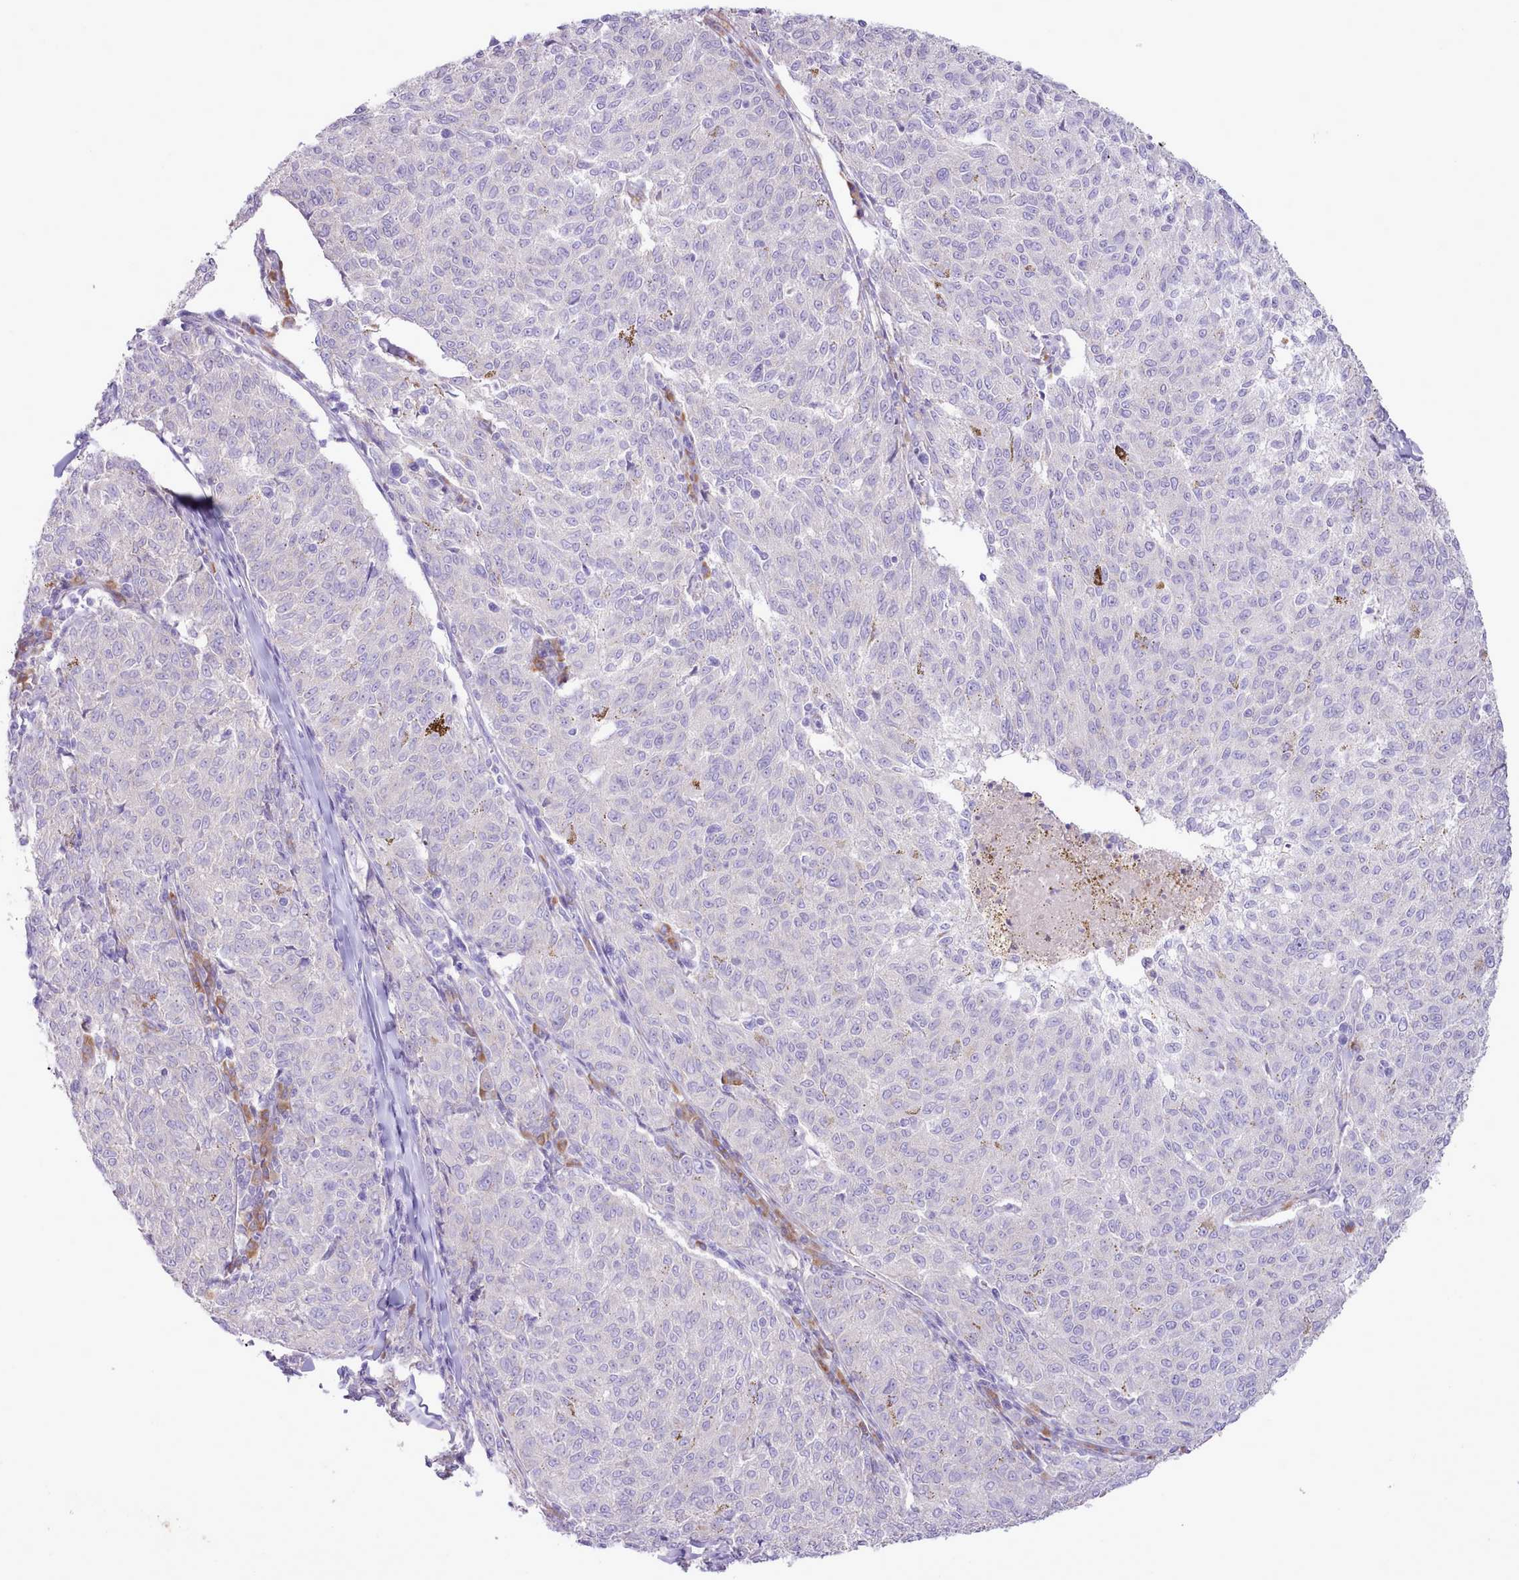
{"staining": {"intensity": "negative", "quantity": "none", "location": "none"}, "tissue": "melanoma", "cell_type": "Tumor cells", "image_type": "cancer", "snomed": [{"axis": "morphology", "description": "Malignant melanoma, NOS"}, {"axis": "topography", "description": "Skin"}], "caption": "Image shows no protein positivity in tumor cells of malignant melanoma tissue.", "gene": "CCL1", "patient": {"sex": "female", "age": 72}}